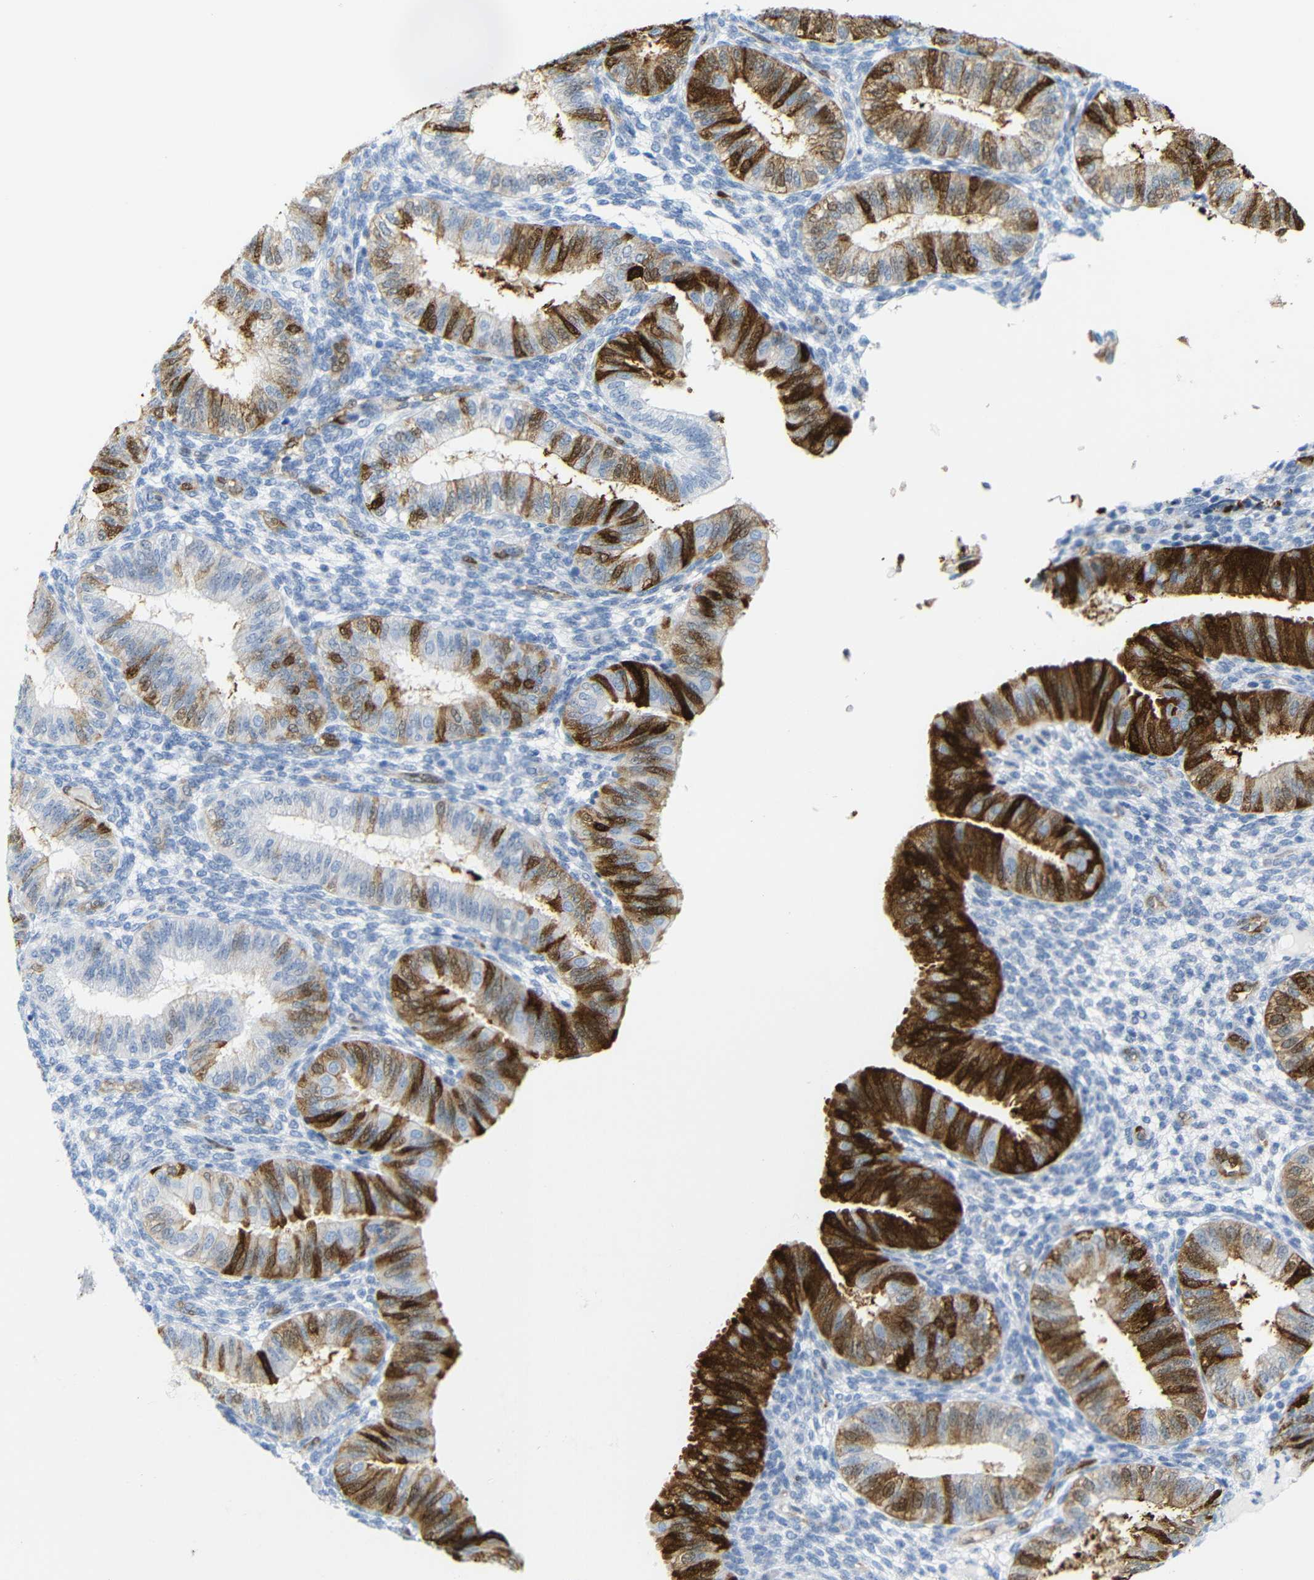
{"staining": {"intensity": "negative", "quantity": "none", "location": "none"}, "tissue": "endometrium", "cell_type": "Cells in endometrial stroma", "image_type": "normal", "snomed": [{"axis": "morphology", "description": "Normal tissue, NOS"}, {"axis": "topography", "description": "Endometrium"}], "caption": "This is a histopathology image of immunohistochemistry (IHC) staining of benign endometrium, which shows no expression in cells in endometrial stroma.", "gene": "MT1A", "patient": {"sex": "female", "age": 39}}